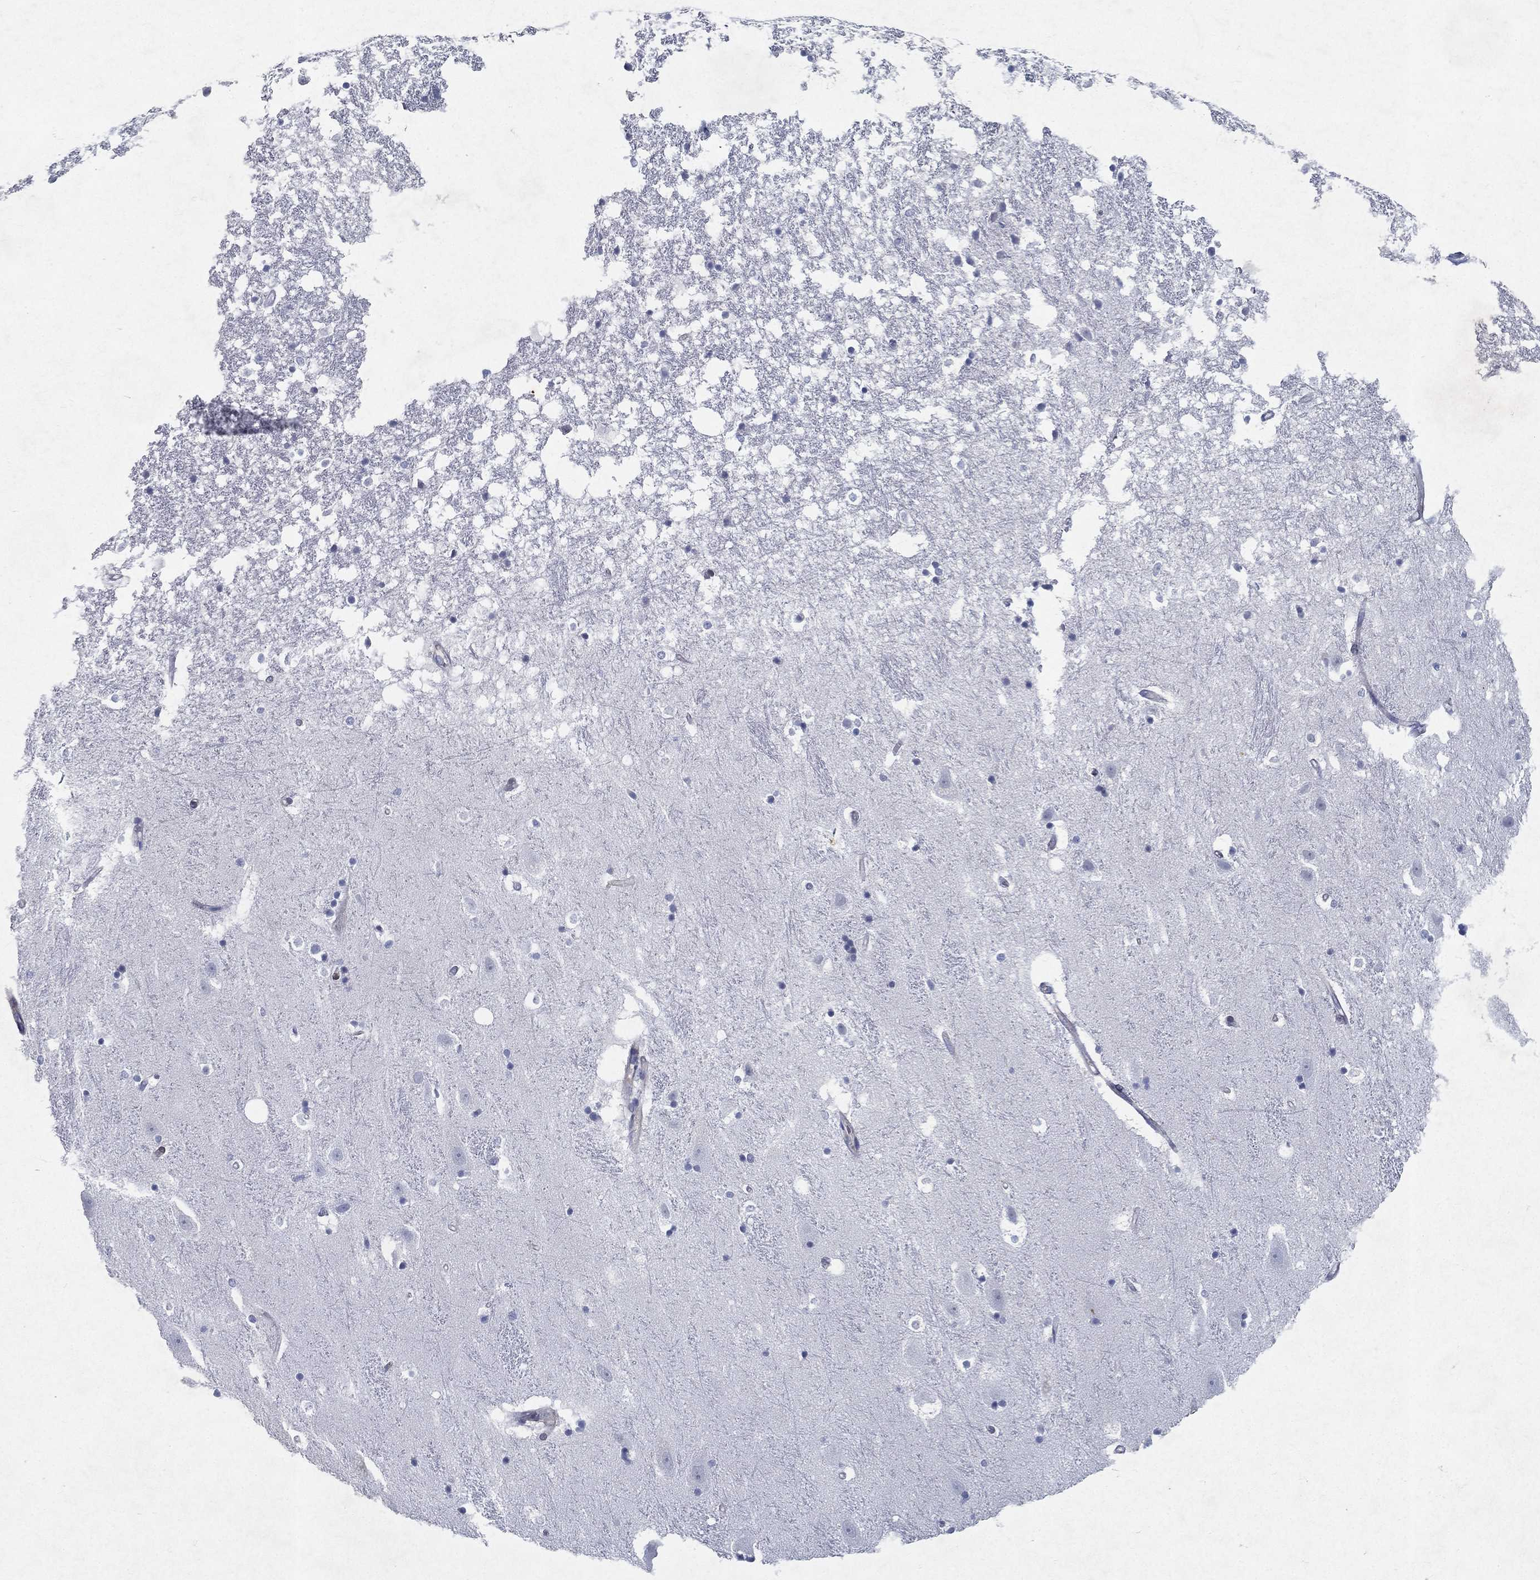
{"staining": {"intensity": "negative", "quantity": "none", "location": "none"}, "tissue": "hippocampus", "cell_type": "Glial cells", "image_type": "normal", "snomed": [{"axis": "morphology", "description": "Normal tissue, NOS"}, {"axis": "topography", "description": "Hippocampus"}], "caption": "Glial cells show no significant positivity in normal hippocampus. (DAB (3,3'-diaminobenzidine) immunohistochemistry (IHC) with hematoxylin counter stain).", "gene": "RGS13", "patient": {"sex": "male", "age": 49}}